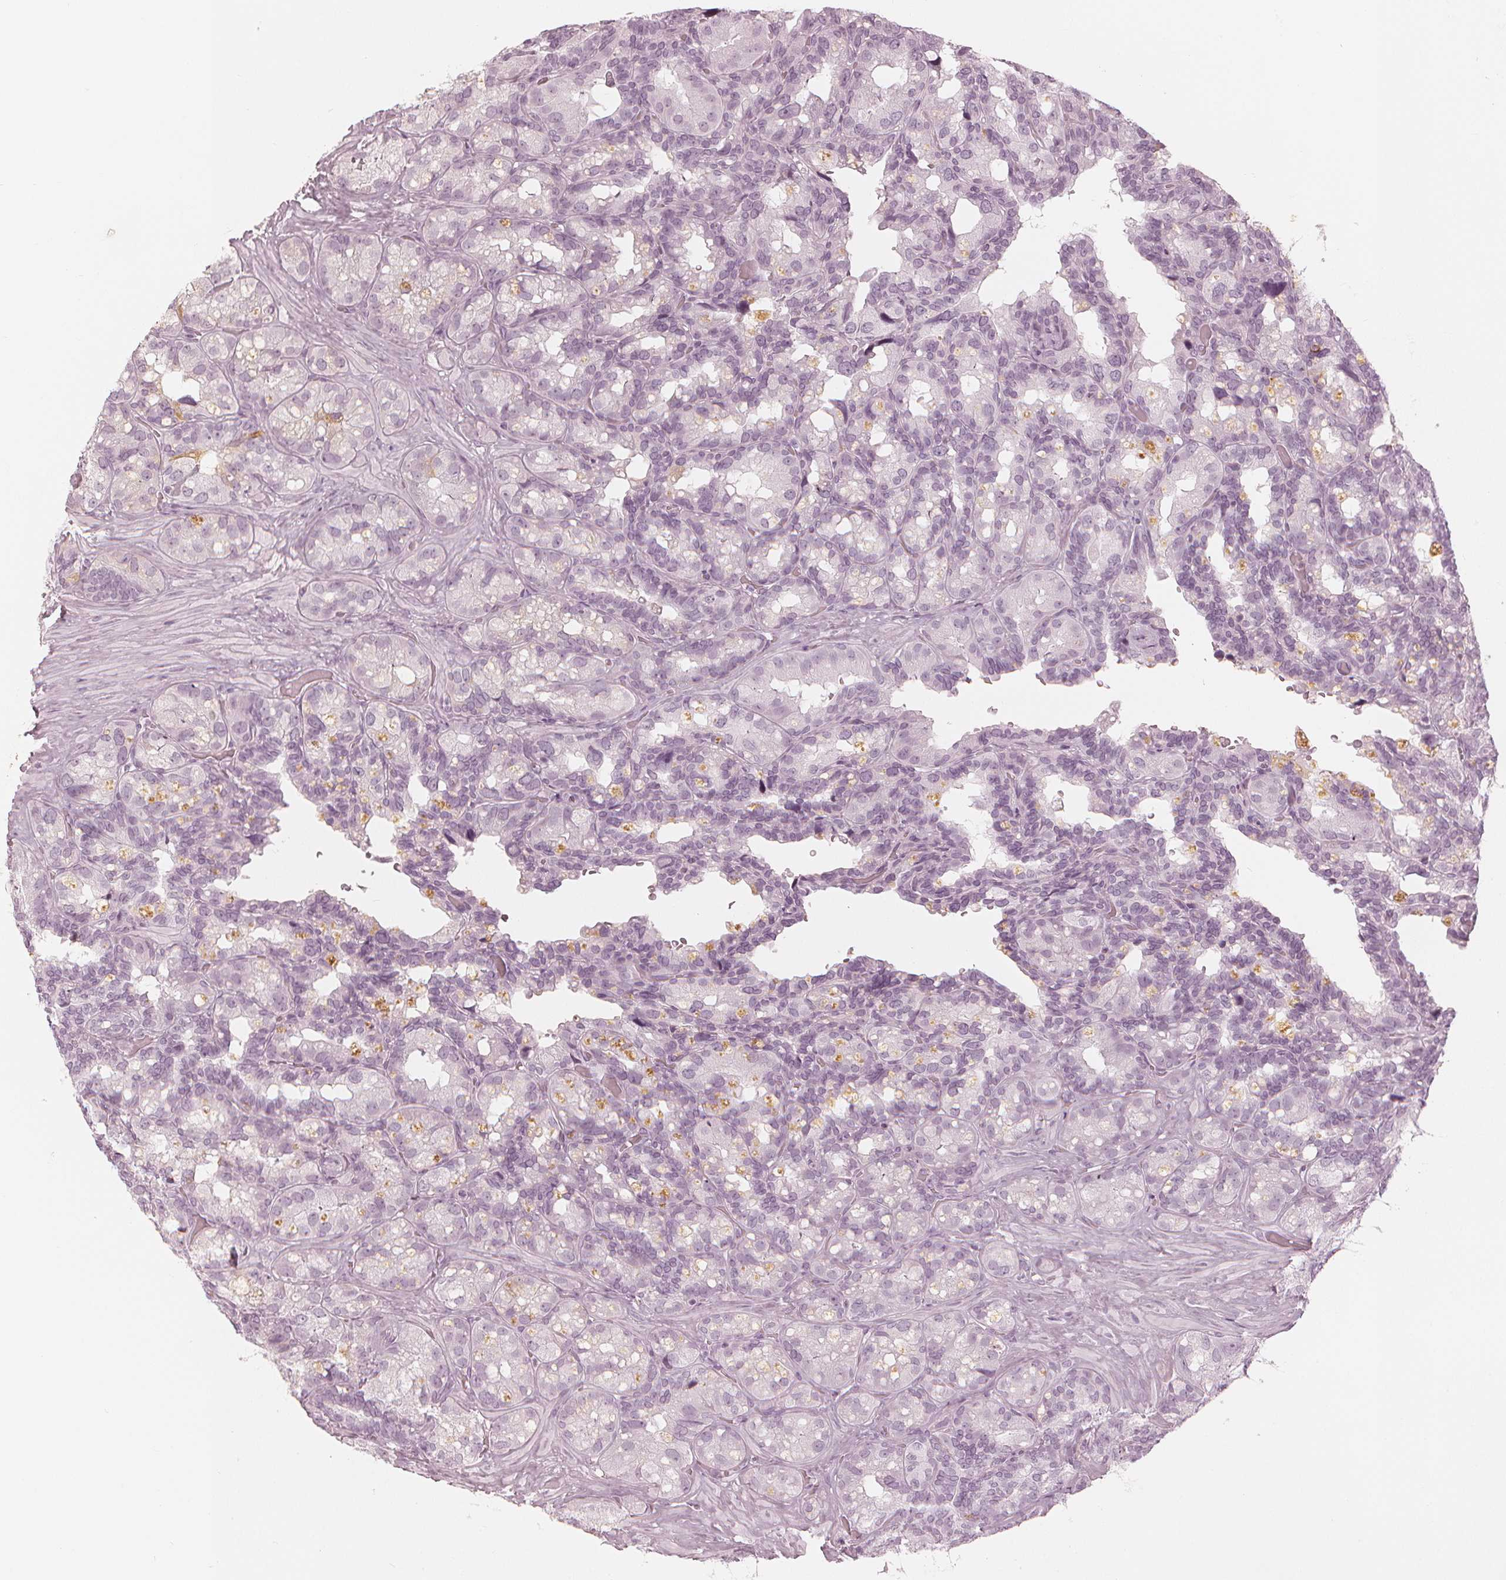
{"staining": {"intensity": "negative", "quantity": "none", "location": "none"}, "tissue": "seminal vesicle", "cell_type": "Glandular cells", "image_type": "normal", "snomed": [{"axis": "morphology", "description": "Normal tissue, NOS"}, {"axis": "topography", "description": "Seminal veicle"}], "caption": "This is a histopathology image of IHC staining of normal seminal vesicle, which shows no expression in glandular cells. Brightfield microscopy of immunohistochemistry (IHC) stained with DAB (brown) and hematoxylin (blue), captured at high magnification.", "gene": "PAEP", "patient": {"sex": "male", "age": 60}}